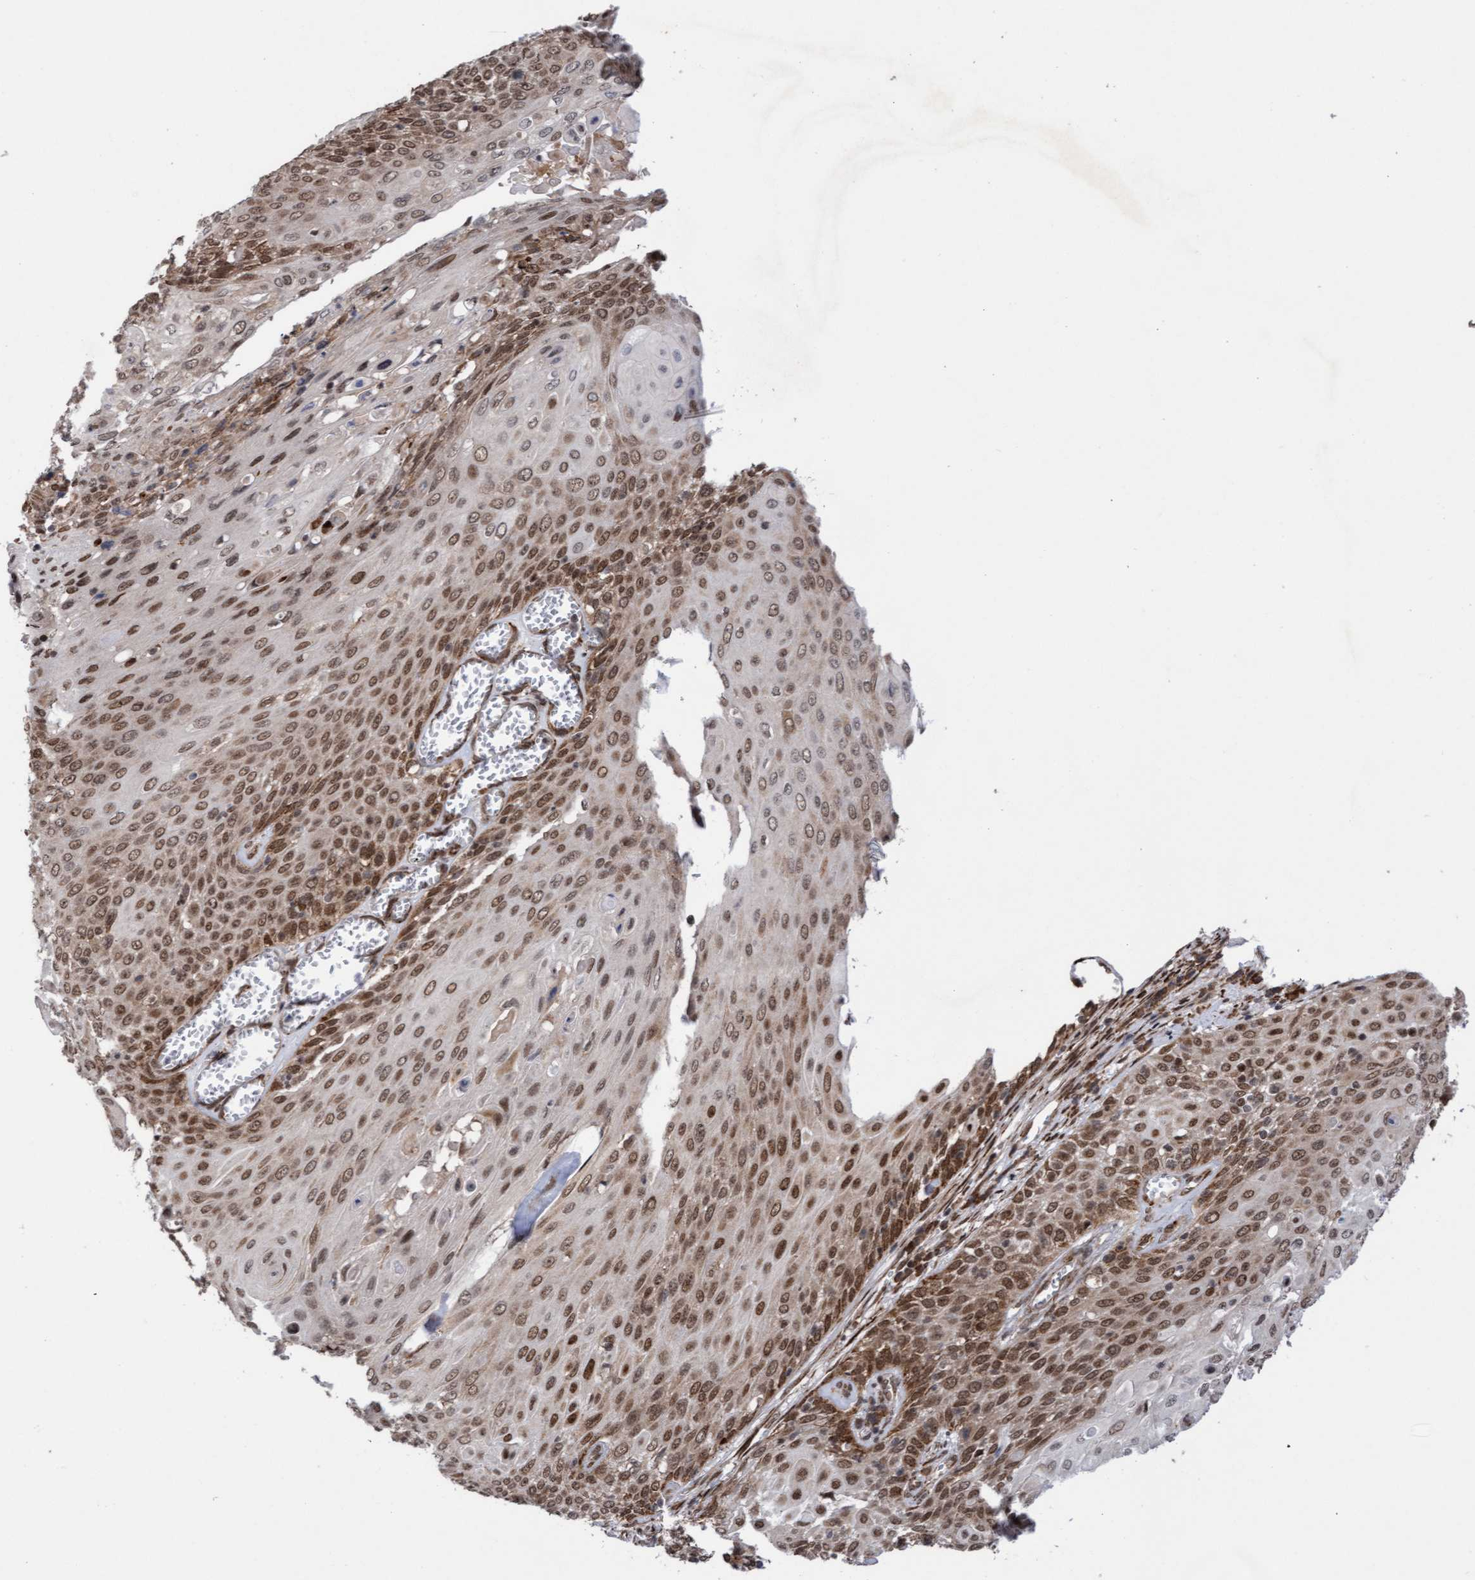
{"staining": {"intensity": "moderate", "quantity": ">75%", "location": "cytoplasmic/membranous,nuclear"}, "tissue": "cervical cancer", "cell_type": "Tumor cells", "image_type": "cancer", "snomed": [{"axis": "morphology", "description": "Squamous cell carcinoma, NOS"}, {"axis": "topography", "description": "Cervix"}], "caption": "IHC micrograph of neoplastic tissue: cervical cancer stained using immunohistochemistry (IHC) demonstrates medium levels of moderate protein expression localized specifically in the cytoplasmic/membranous and nuclear of tumor cells, appearing as a cytoplasmic/membranous and nuclear brown color.", "gene": "TANC2", "patient": {"sex": "female", "age": 39}}